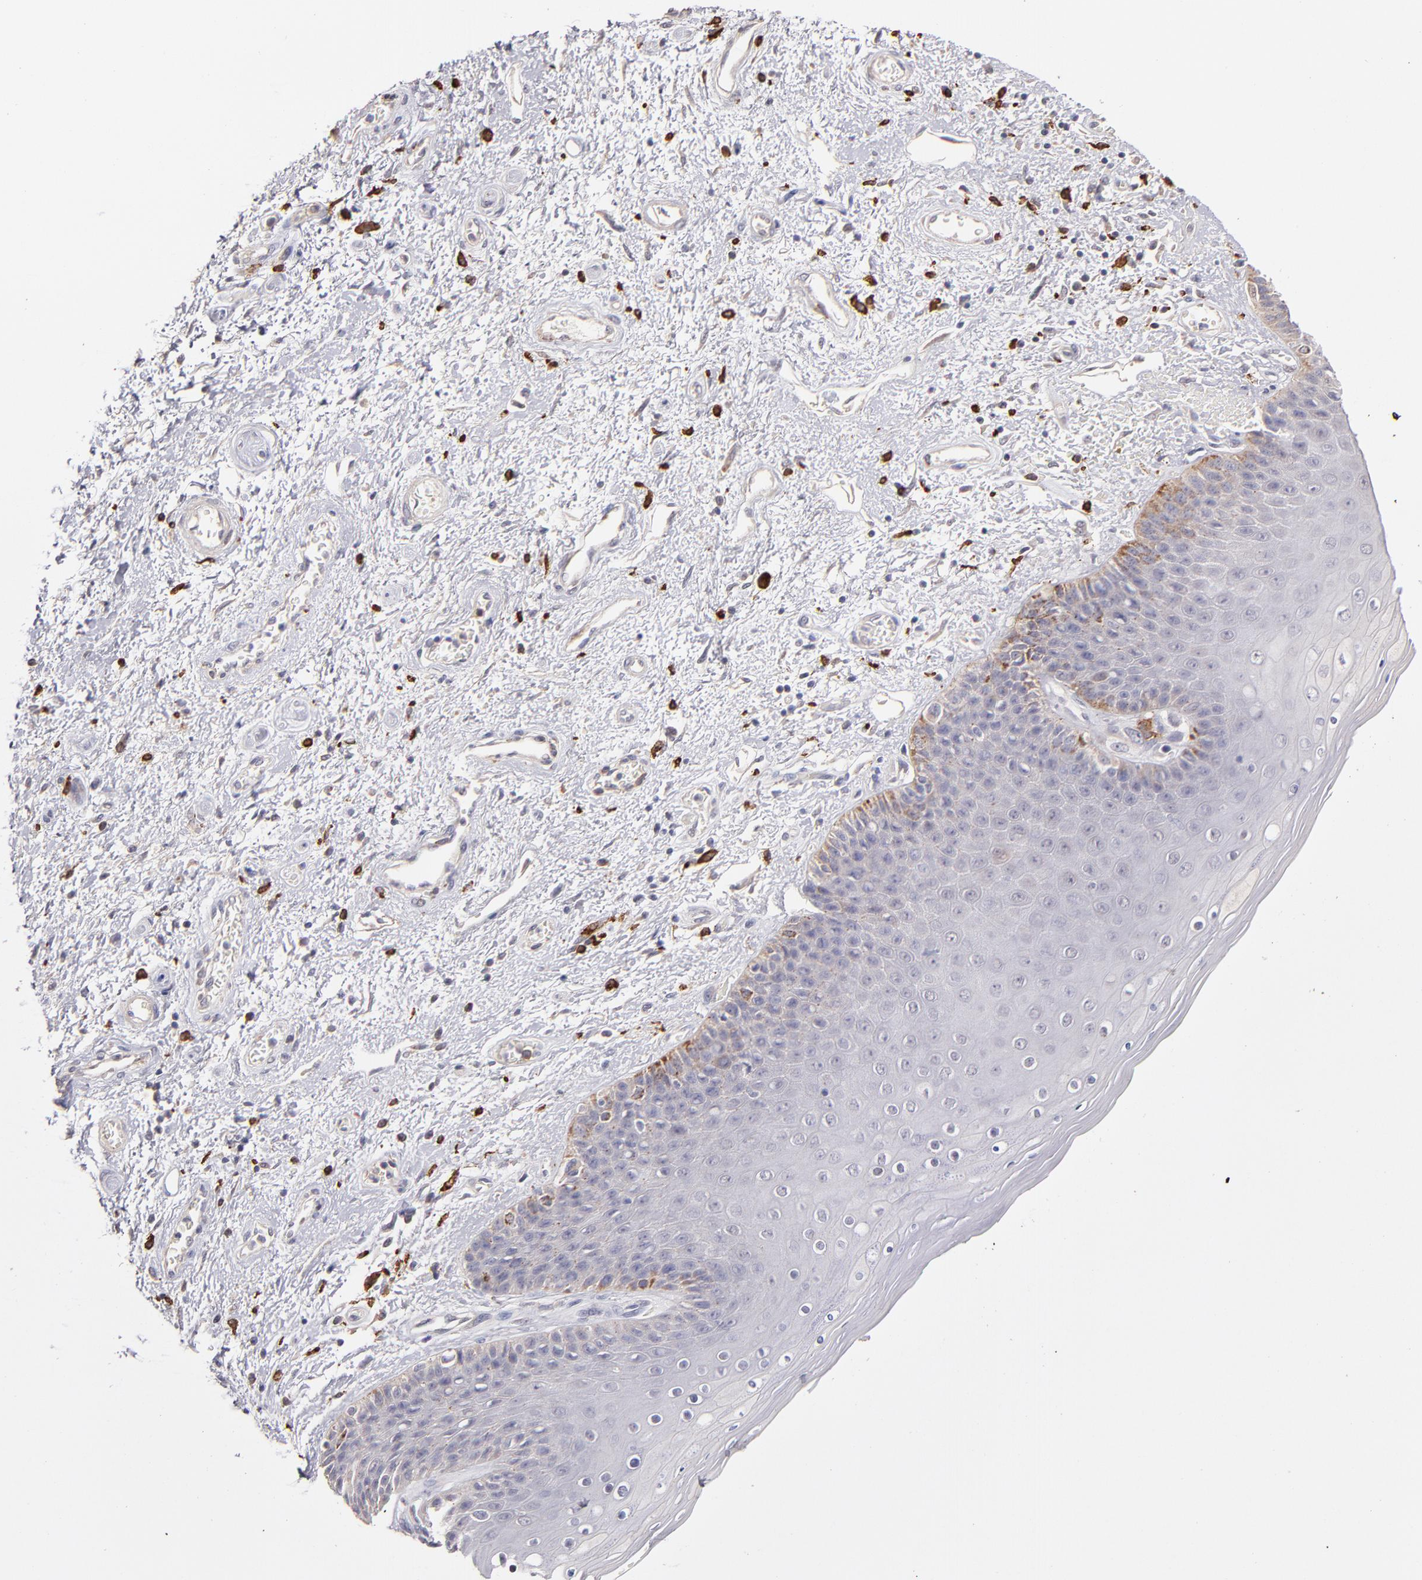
{"staining": {"intensity": "weak", "quantity": "<25%", "location": "cytoplasmic/membranous"}, "tissue": "skin", "cell_type": "Epidermal cells", "image_type": "normal", "snomed": [{"axis": "morphology", "description": "Normal tissue, NOS"}, {"axis": "topography", "description": "Anal"}], "caption": "A photomicrograph of skin stained for a protein demonstrates no brown staining in epidermal cells. Brightfield microscopy of immunohistochemistry stained with DAB (3,3'-diaminobenzidine) (brown) and hematoxylin (blue), captured at high magnification.", "gene": "GLDC", "patient": {"sex": "female", "age": 46}}